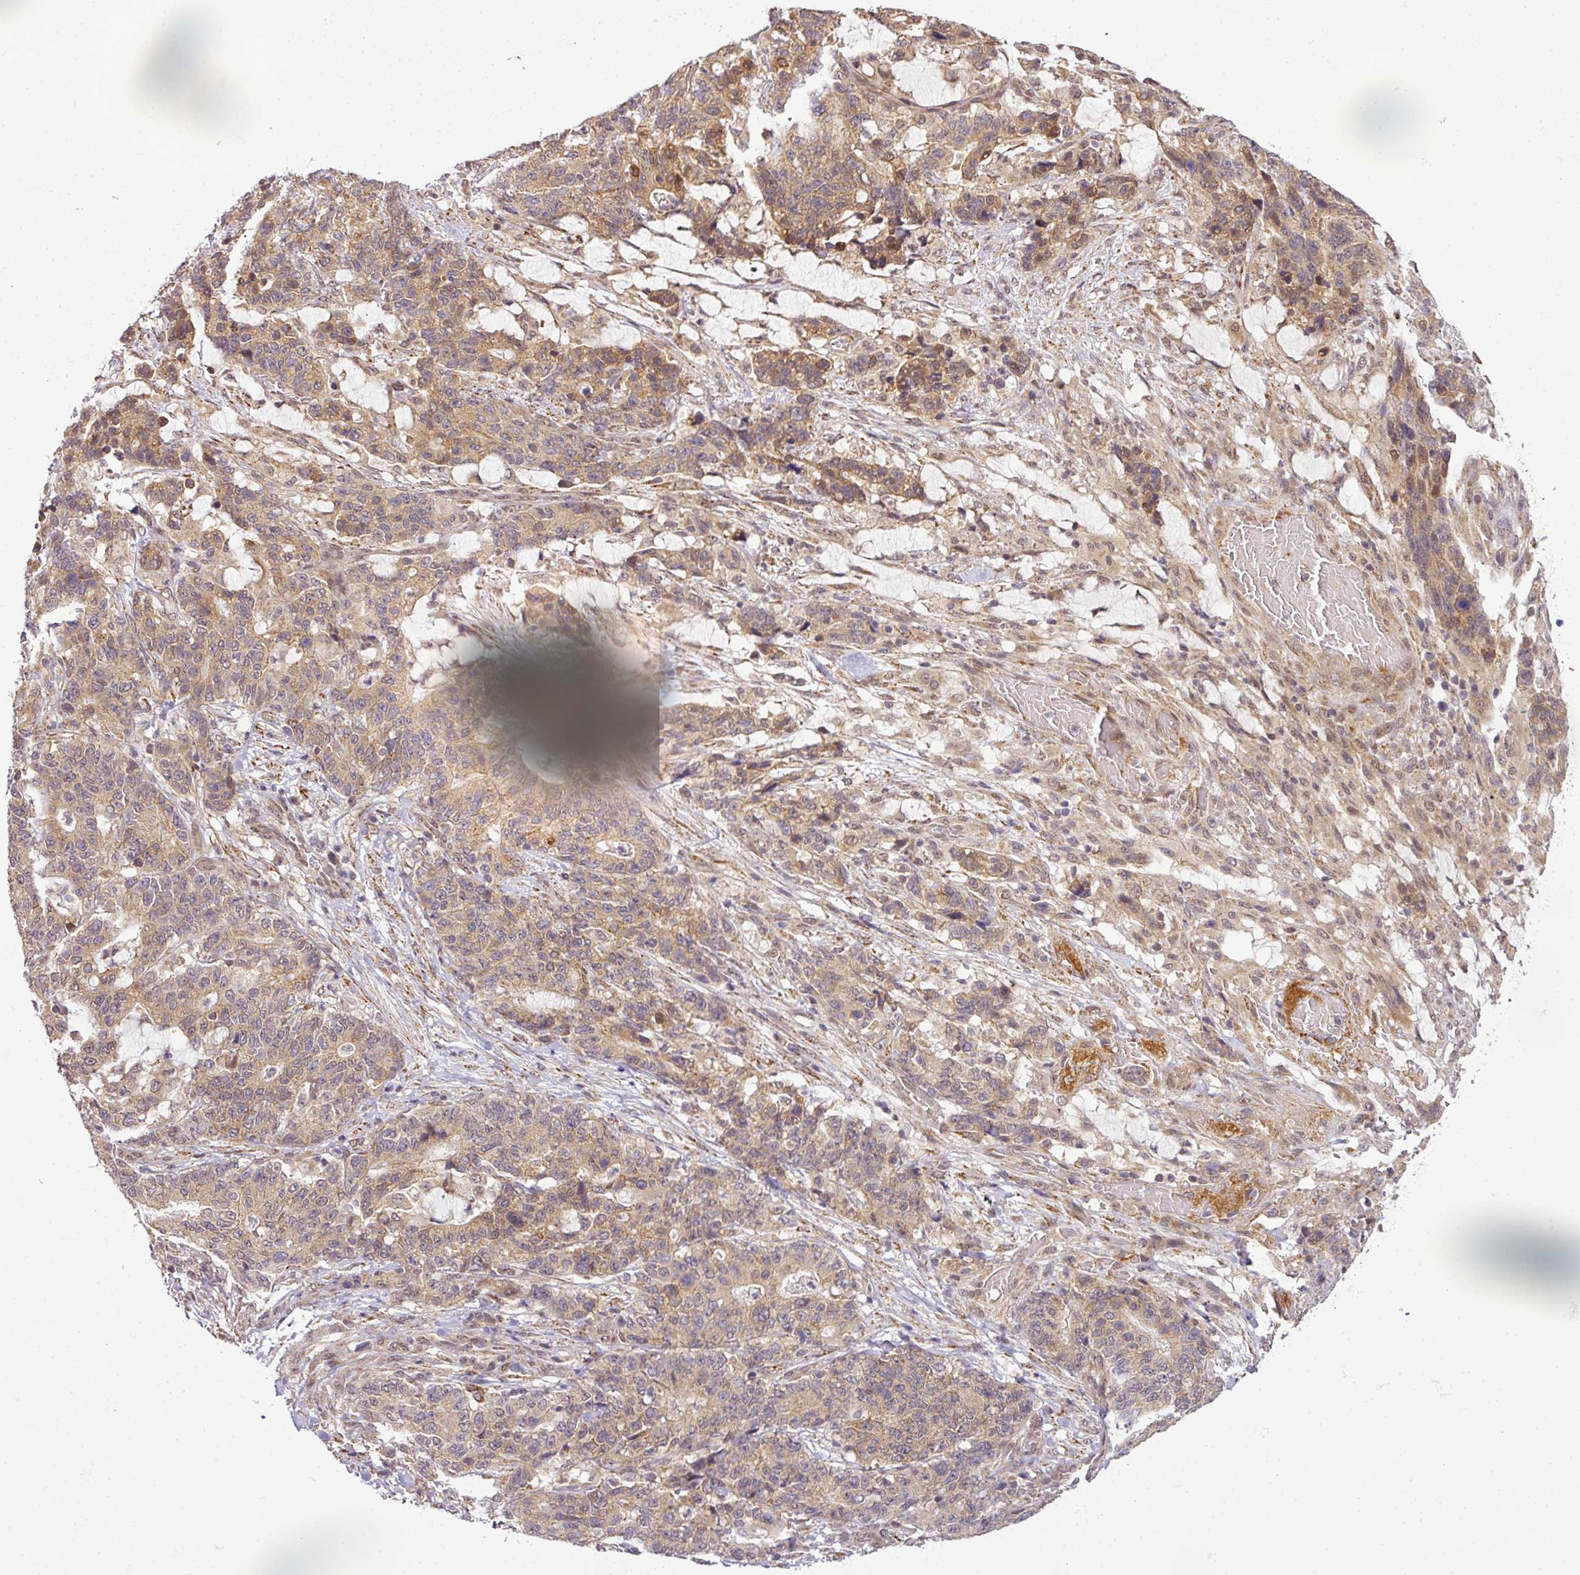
{"staining": {"intensity": "moderate", "quantity": "25%-75%", "location": "cytoplasmic/membranous"}, "tissue": "stomach cancer", "cell_type": "Tumor cells", "image_type": "cancer", "snomed": [{"axis": "morphology", "description": "Normal tissue, NOS"}, {"axis": "morphology", "description": "Adenocarcinoma, NOS"}, {"axis": "topography", "description": "Stomach"}], "caption": "A high-resolution histopathology image shows IHC staining of adenocarcinoma (stomach), which reveals moderate cytoplasmic/membranous positivity in about 25%-75% of tumor cells. Ihc stains the protein of interest in brown and the nuclei are stained blue.", "gene": "C1orf226", "patient": {"sex": "female", "age": 64}}